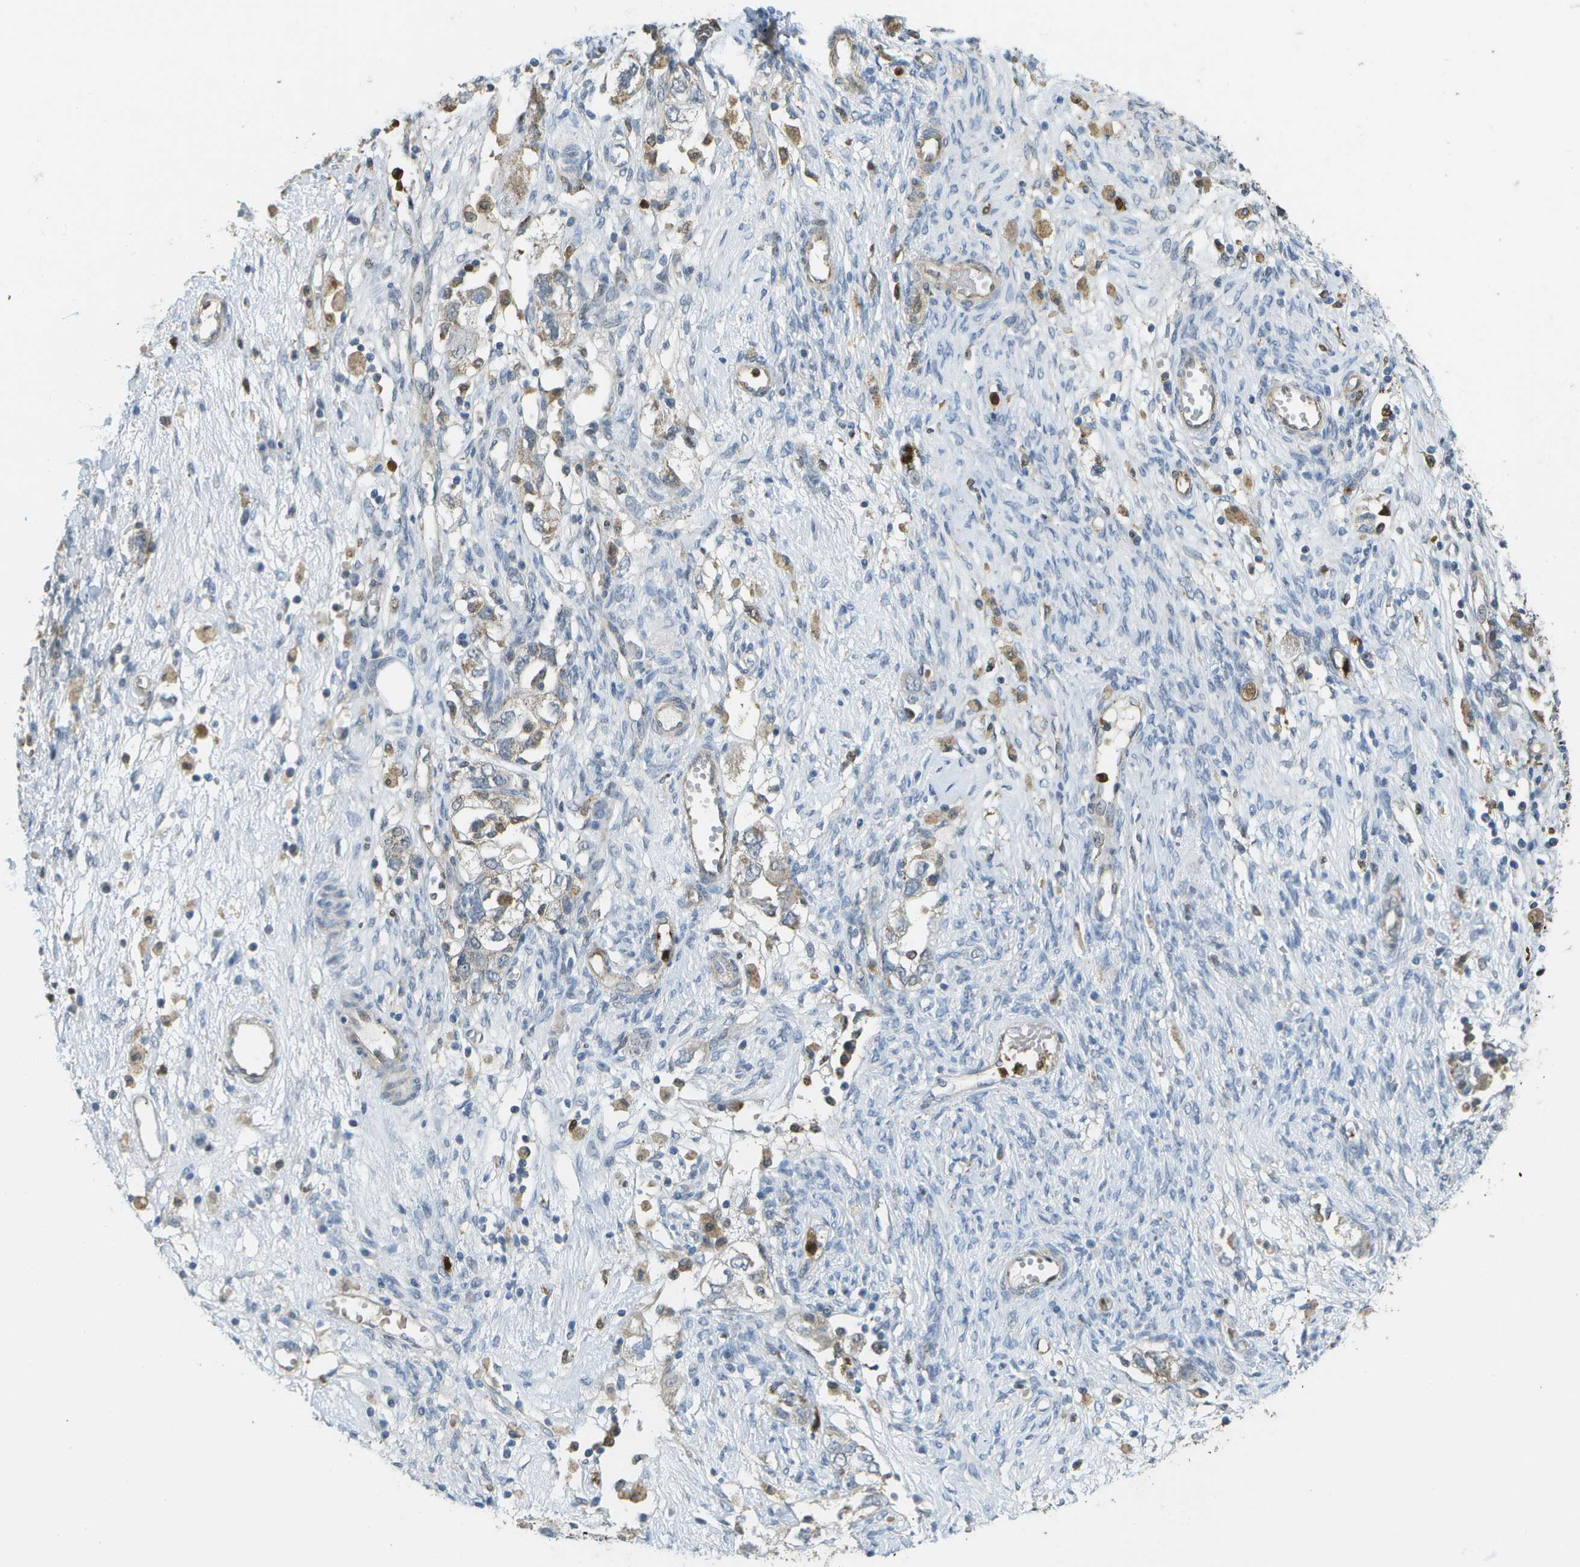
{"staining": {"intensity": "weak", "quantity": "25%-75%", "location": "cytoplasmic/membranous"}, "tissue": "ovarian cancer", "cell_type": "Tumor cells", "image_type": "cancer", "snomed": [{"axis": "morphology", "description": "Carcinoma, NOS"}, {"axis": "morphology", "description": "Cystadenocarcinoma, serous, NOS"}, {"axis": "topography", "description": "Ovary"}], "caption": "Immunohistochemistry photomicrograph of ovarian cancer (carcinoma) stained for a protein (brown), which reveals low levels of weak cytoplasmic/membranous staining in about 25%-75% of tumor cells.", "gene": "CACHD1", "patient": {"sex": "female", "age": 69}}